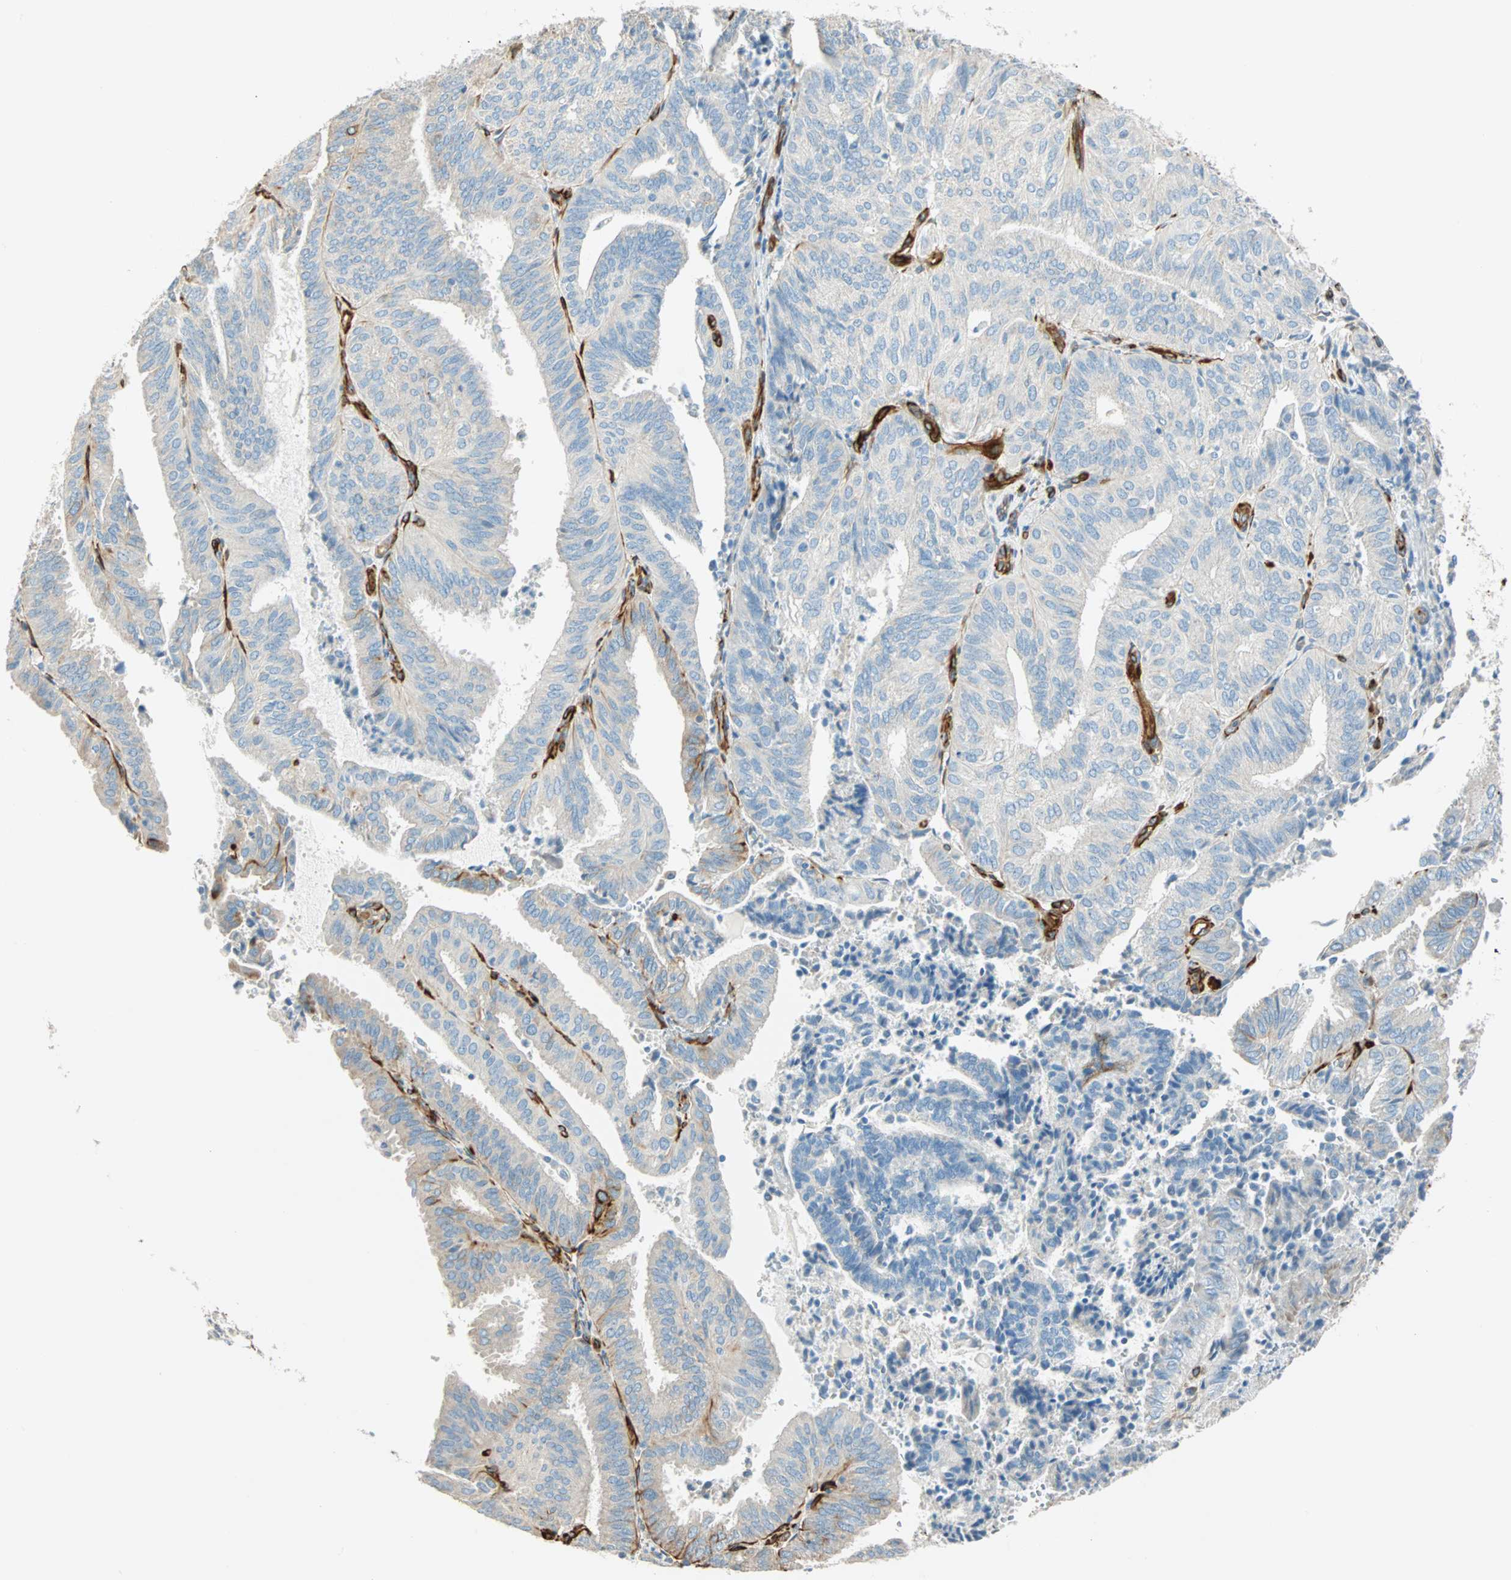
{"staining": {"intensity": "weak", "quantity": "25%-75%", "location": "cytoplasmic/membranous"}, "tissue": "endometrial cancer", "cell_type": "Tumor cells", "image_type": "cancer", "snomed": [{"axis": "morphology", "description": "Adenocarcinoma, NOS"}, {"axis": "topography", "description": "Uterus"}], "caption": "Brown immunohistochemical staining in adenocarcinoma (endometrial) shows weak cytoplasmic/membranous staining in about 25%-75% of tumor cells. The staining is performed using DAB (3,3'-diaminobenzidine) brown chromogen to label protein expression. The nuclei are counter-stained blue using hematoxylin.", "gene": "NES", "patient": {"sex": "female", "age": 60}}